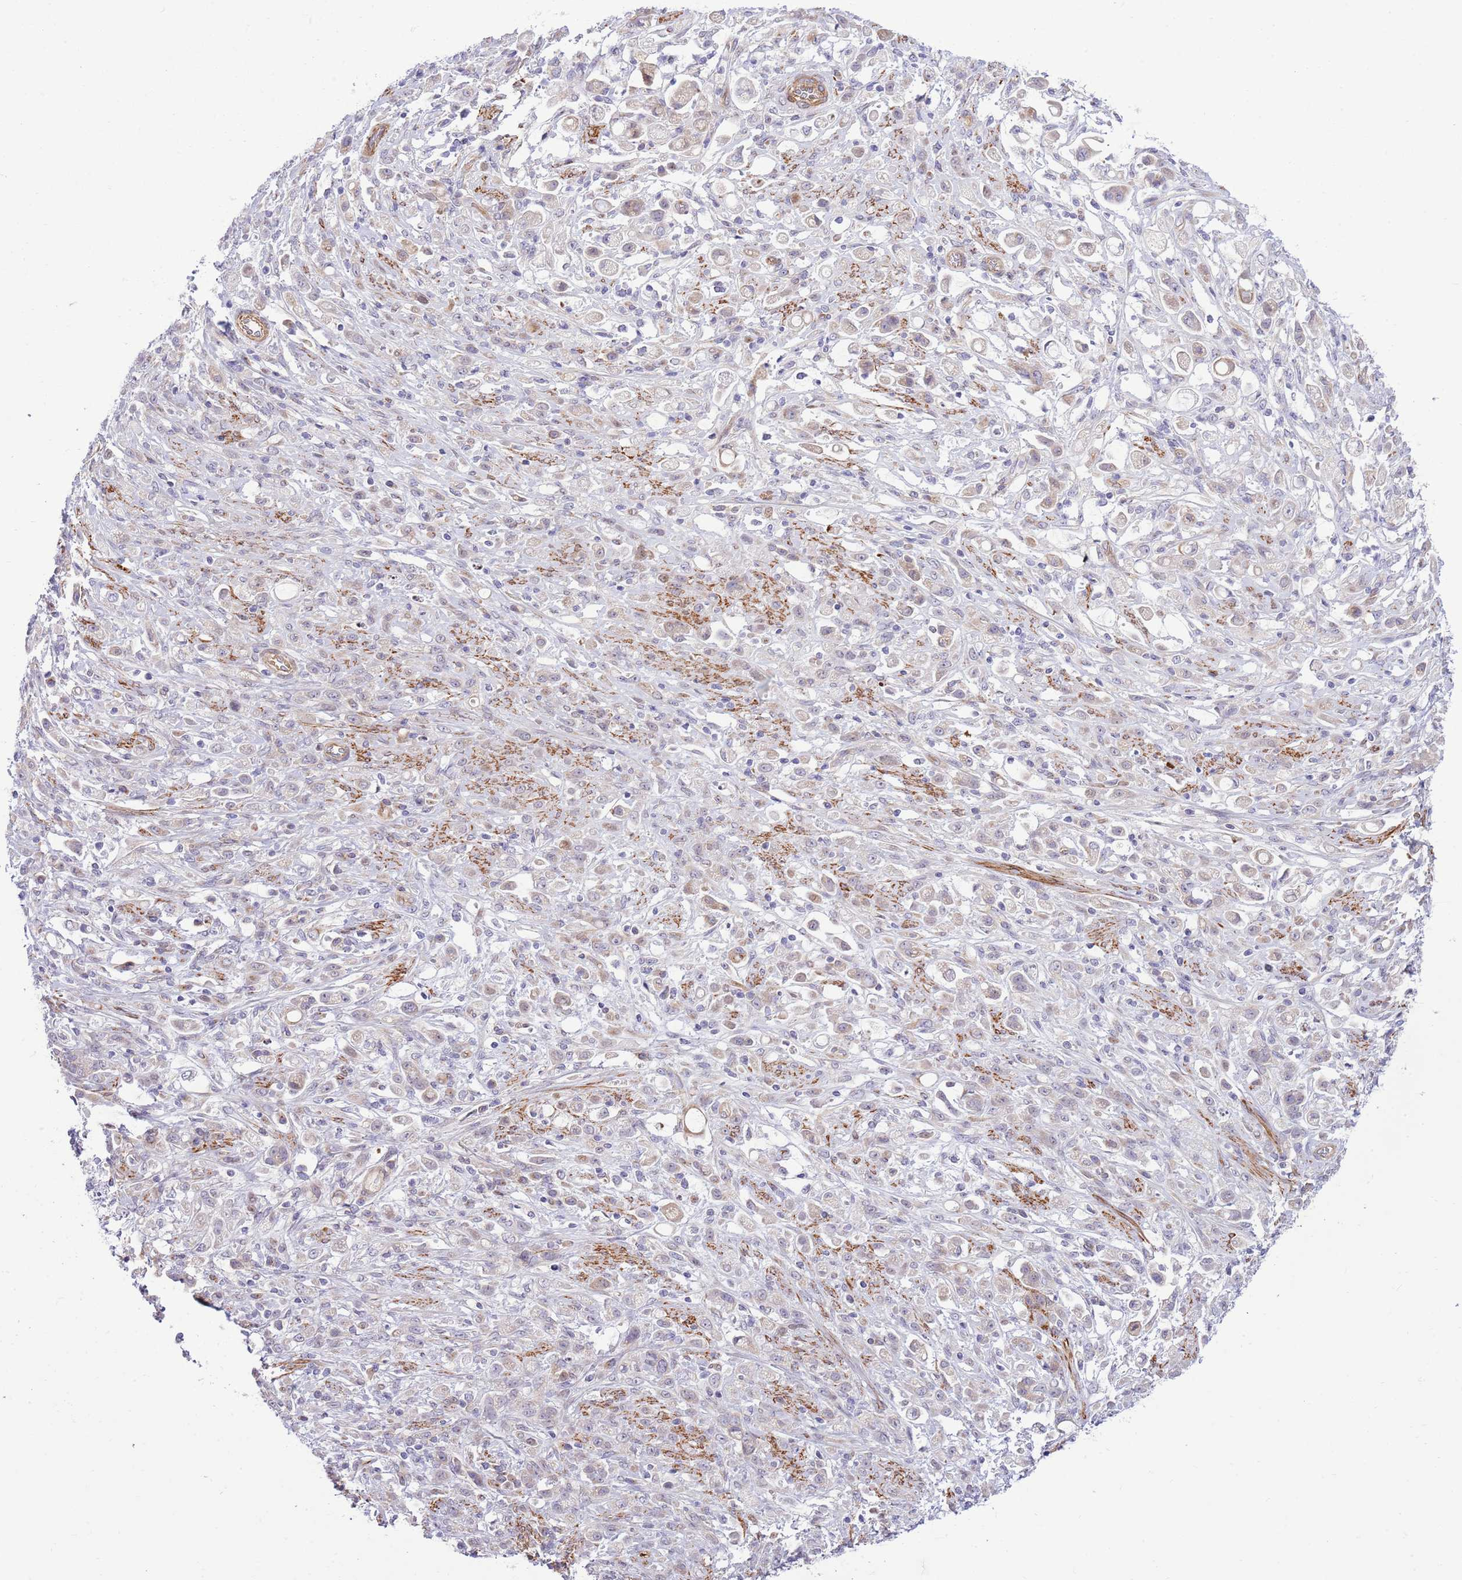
{"staining": {"intensity": "negative", "quantity": "none", "location": "none"}, "tissue": "stomach cancer", "cell_type": "Tumor cells", "image_type": "cancer", "snomed": [{"axis": "morphology", "description": "Adenocarcinoma, NOS"}, {"axis": "topography", "description": "Stomach"}], "caption": "Immunohistochemical staining of adenocarcinoma (stomach) reveals no significant staining in tumor cells.", "gene": "ZC4H2", "patient": {"sex": "female", "age": 60}}